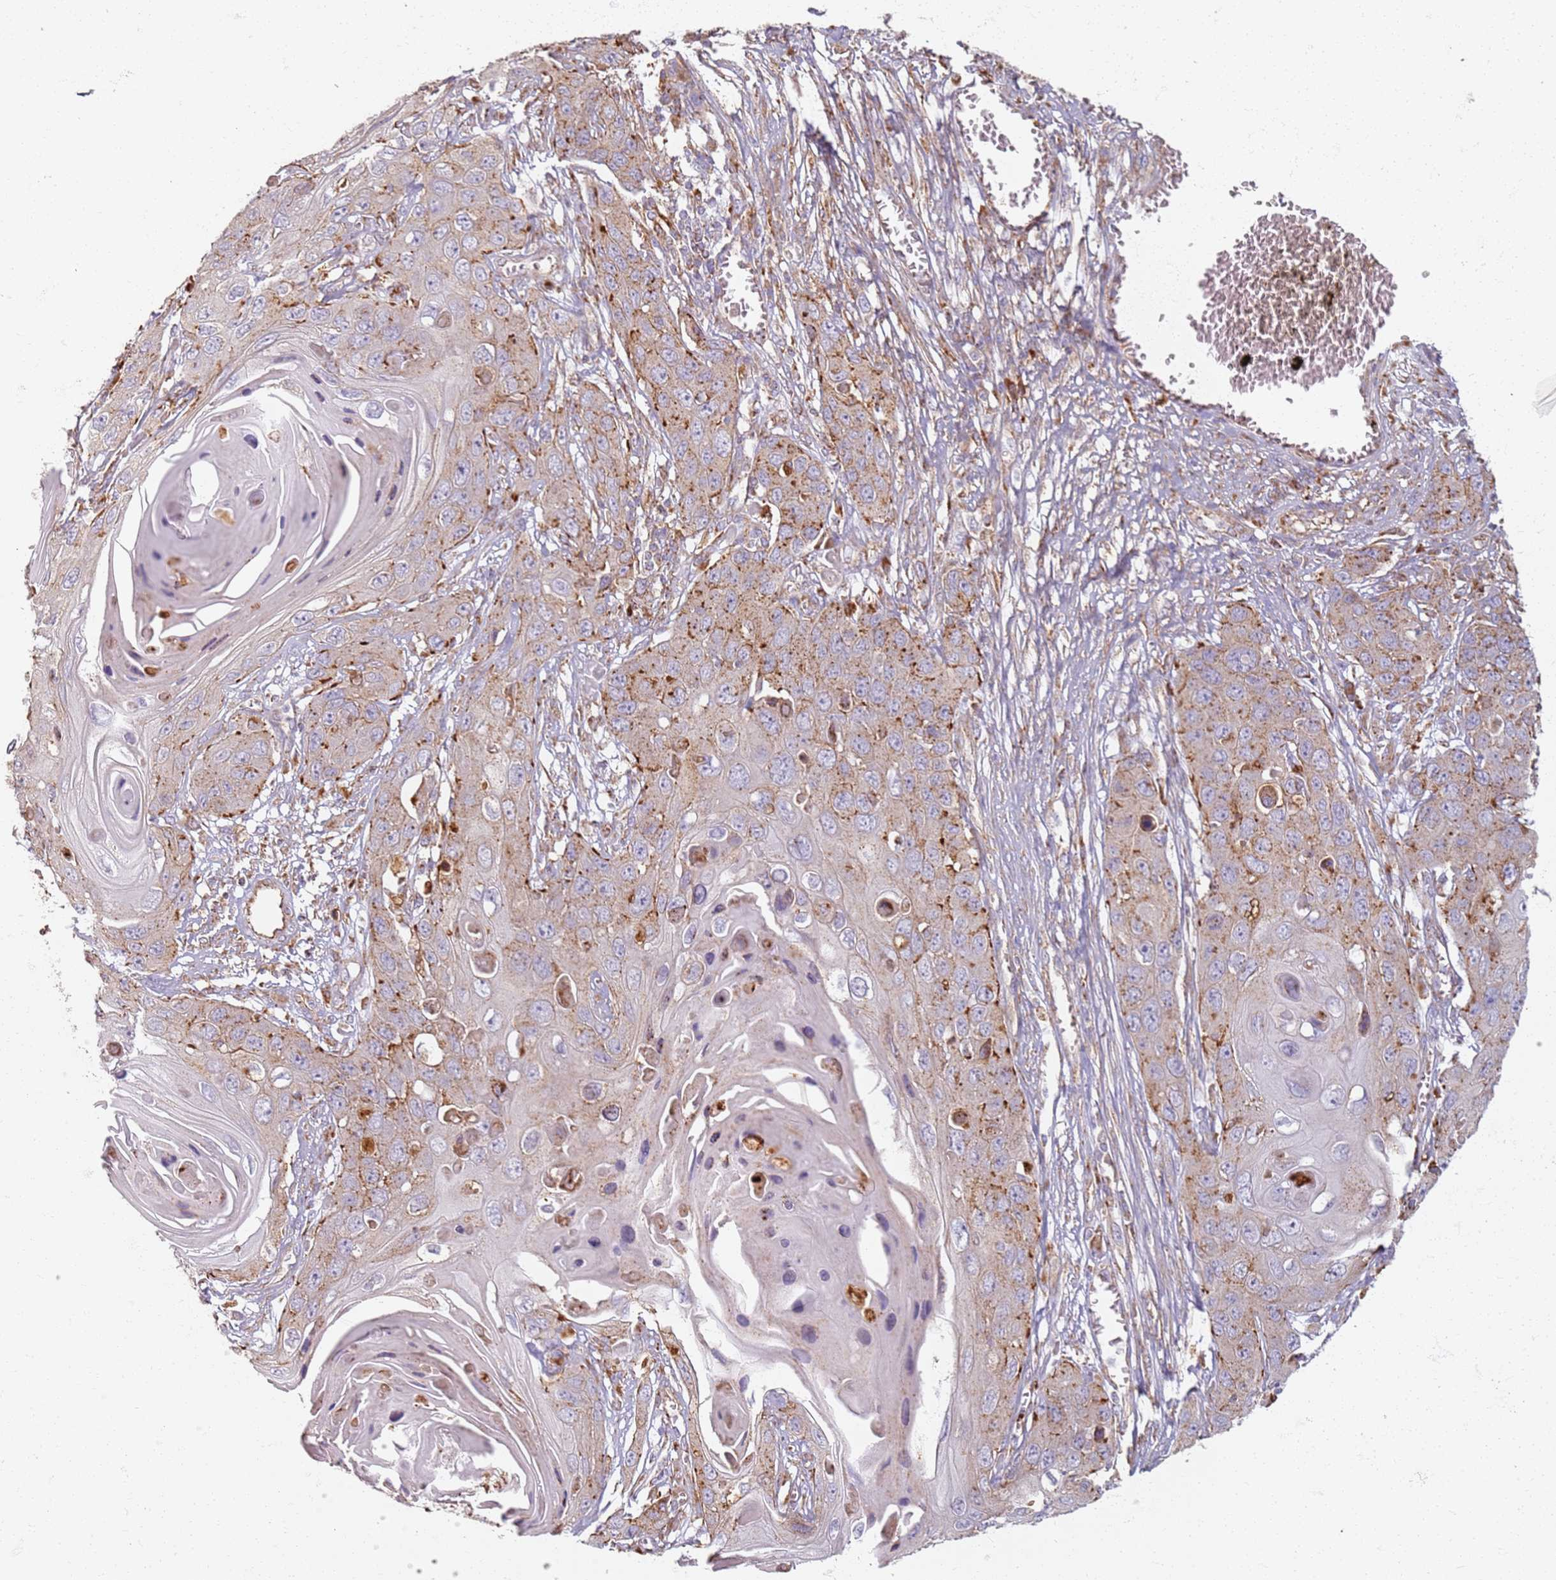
{"staining": {"intensity": "moderate", "quantity": "25%-75%", "location": "cytoplasmic/membranous"}, "tissue": "skin cancer", "cell_type": "Tumor cells", "image_type": "cancer", "snomed": [{"axis": "morphology", "description": "Squamous cell carcinoma, NOS"}, {"axis": "topography", "description": "Skin"}], "caption": "Skin cancer (squamous cell carcinoma) was stained to show a protein in brown. There is medium levels of moderate cytoplasmic/membranous staining in about 25%-75% of tumor cells.", "gene": "PROKR2", "patient": {"sex": "male", "age": 55}}